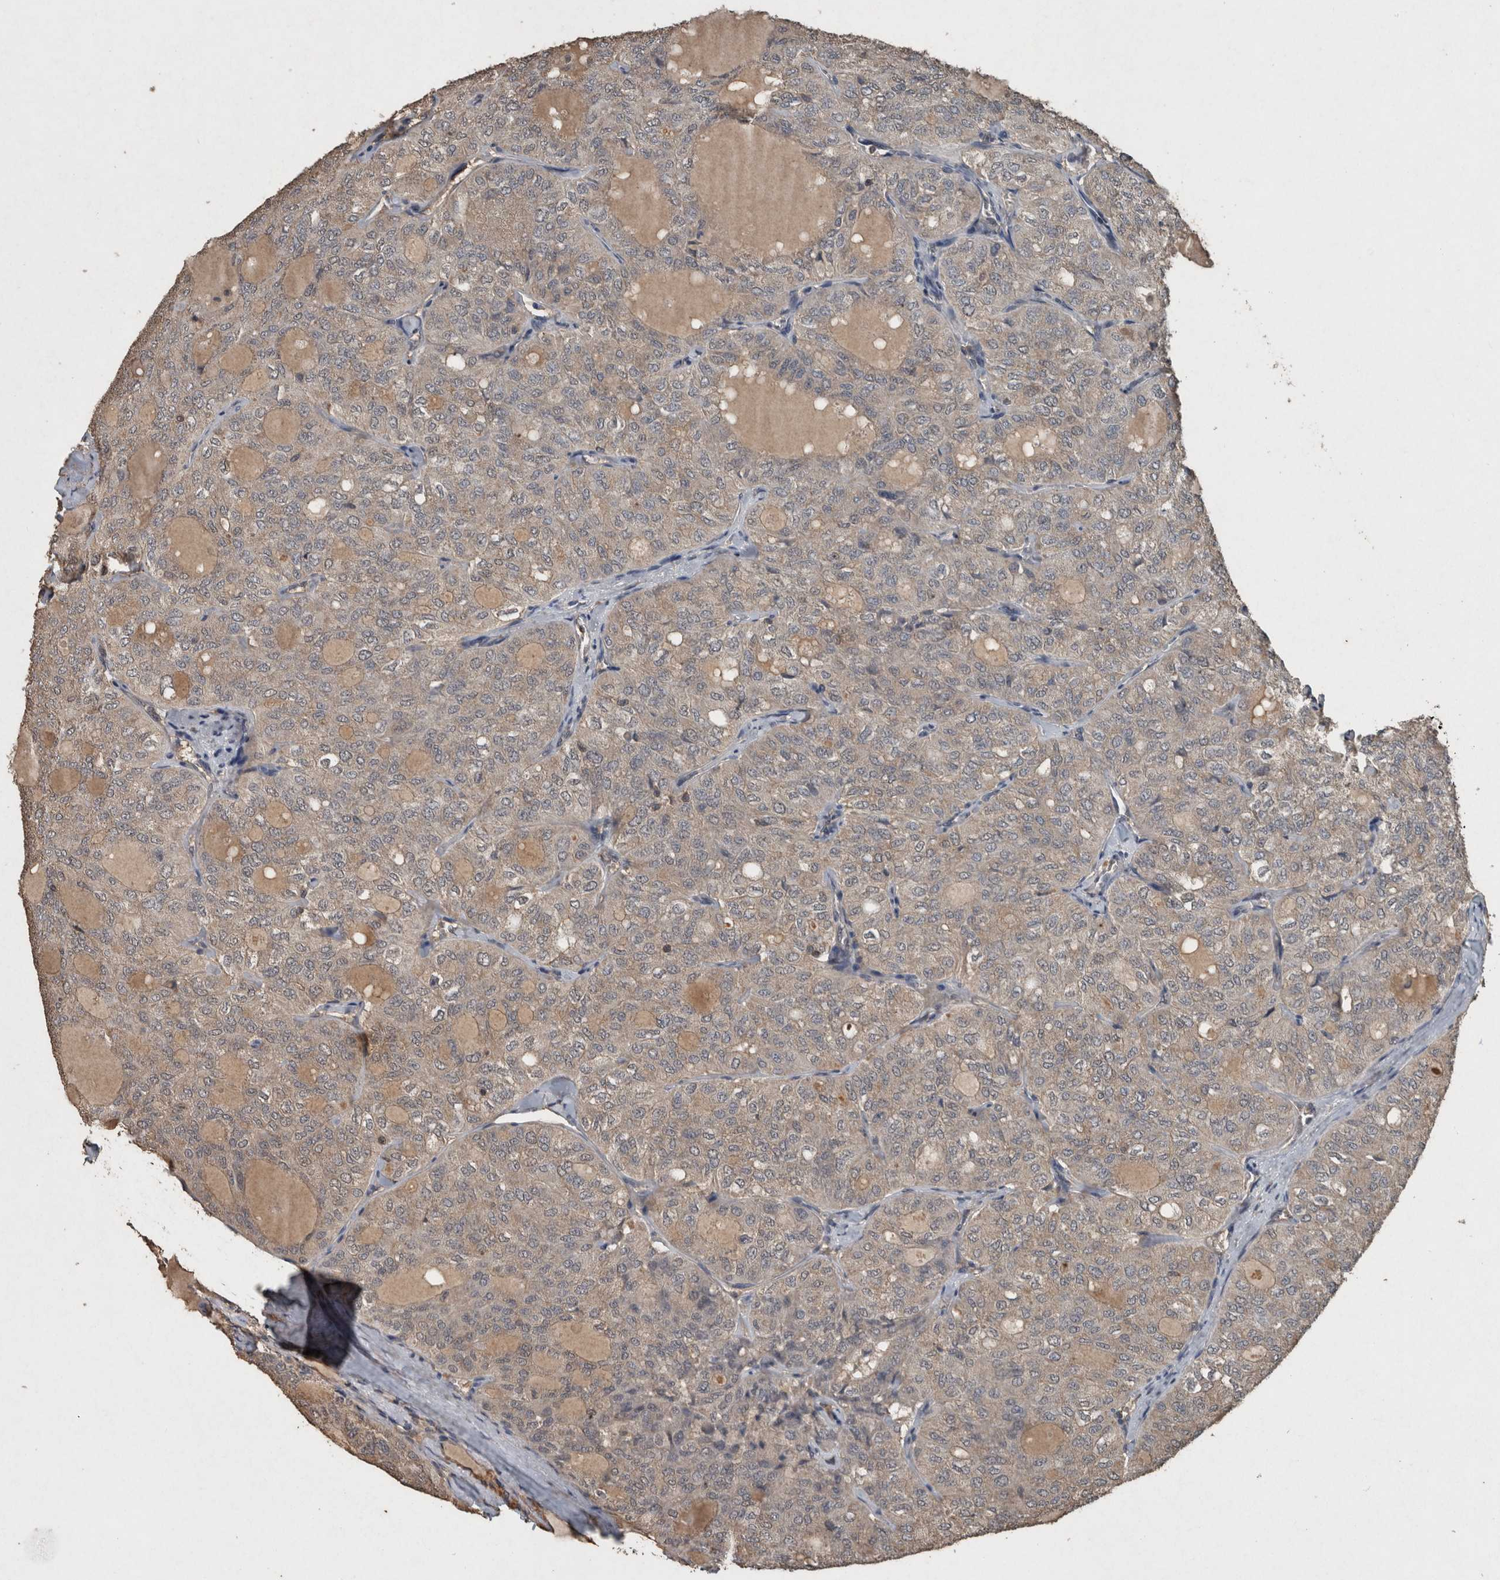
{"staining": {"intensity": "weak", "quantity": ">75%", "location": "cytoplasmic/membranous"}, "tissue": "thyroid cancer", "cell_type": "Tumor cells", "image_type": "cancer", "snomed": [{"axis": "morphology", "description": "Follicular adenoma carcinoma, NOS"}, {"axis": "topography", "description": "Thyroid gland"}], "caption": "Protein staining demonstrates weak cytoplasmic/membranous positivity in about >75% of tumor cells in follicular adenoma carcinoma (thyroid).", "gene": "FGFRL1", "patient": {"sex": "male", "age": 75}}